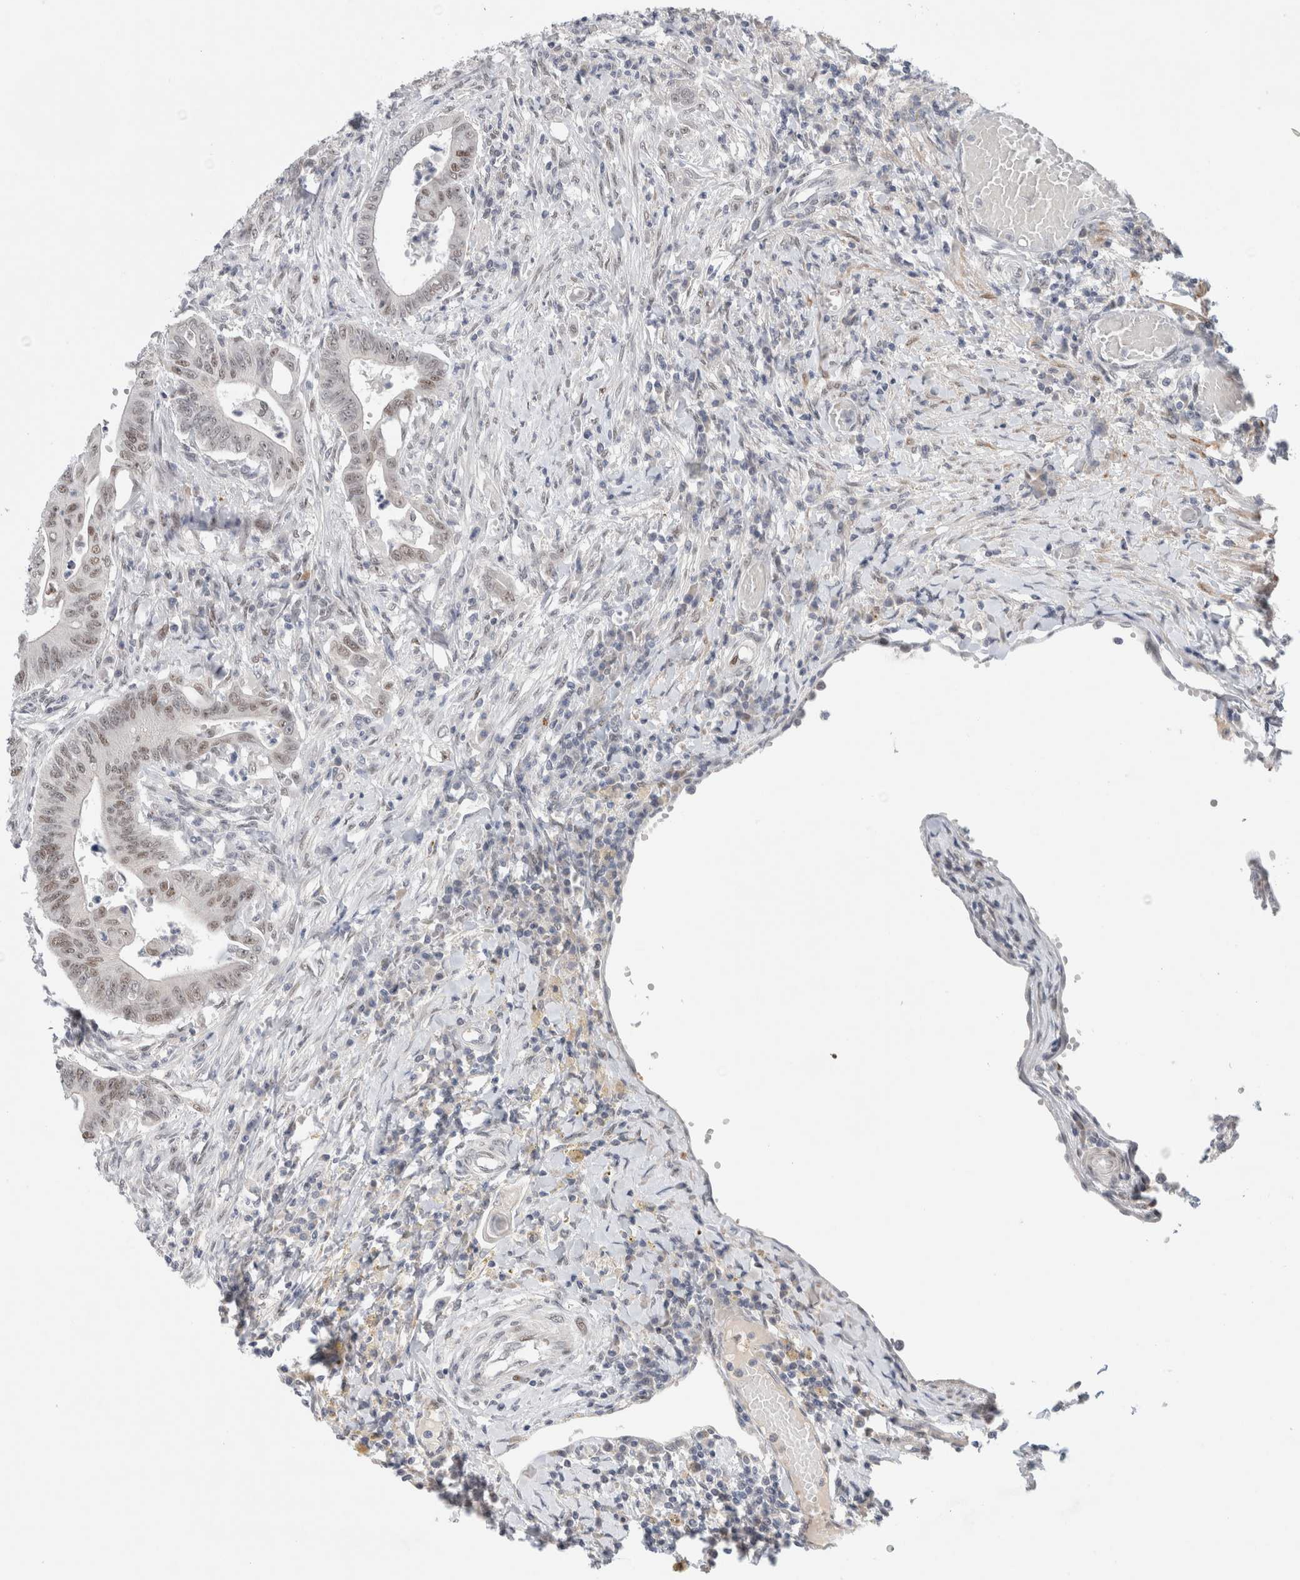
{"staining": {"intensity": "weak", "quantity": "25%-75%", "location": "nuclear"}, "tissue": "colorectal cancer", "cell_type": "Tumor cells", "image_type": "cancer", "snomed": [{"axis": "morphology", "description": "Adenoma, NOS"}, {"axis": "morphology", "description": "Adenocarcinoma, NOS"}, {"axis": "topography", "description": "Colon"}], "caption": "Protein analysis of colorectal cancer tissue displays weak nuclear expression in approximately 25%-75% of tumor cells.", "gene": "KNL1", "patient": {"sex": "male", "age": 79}}